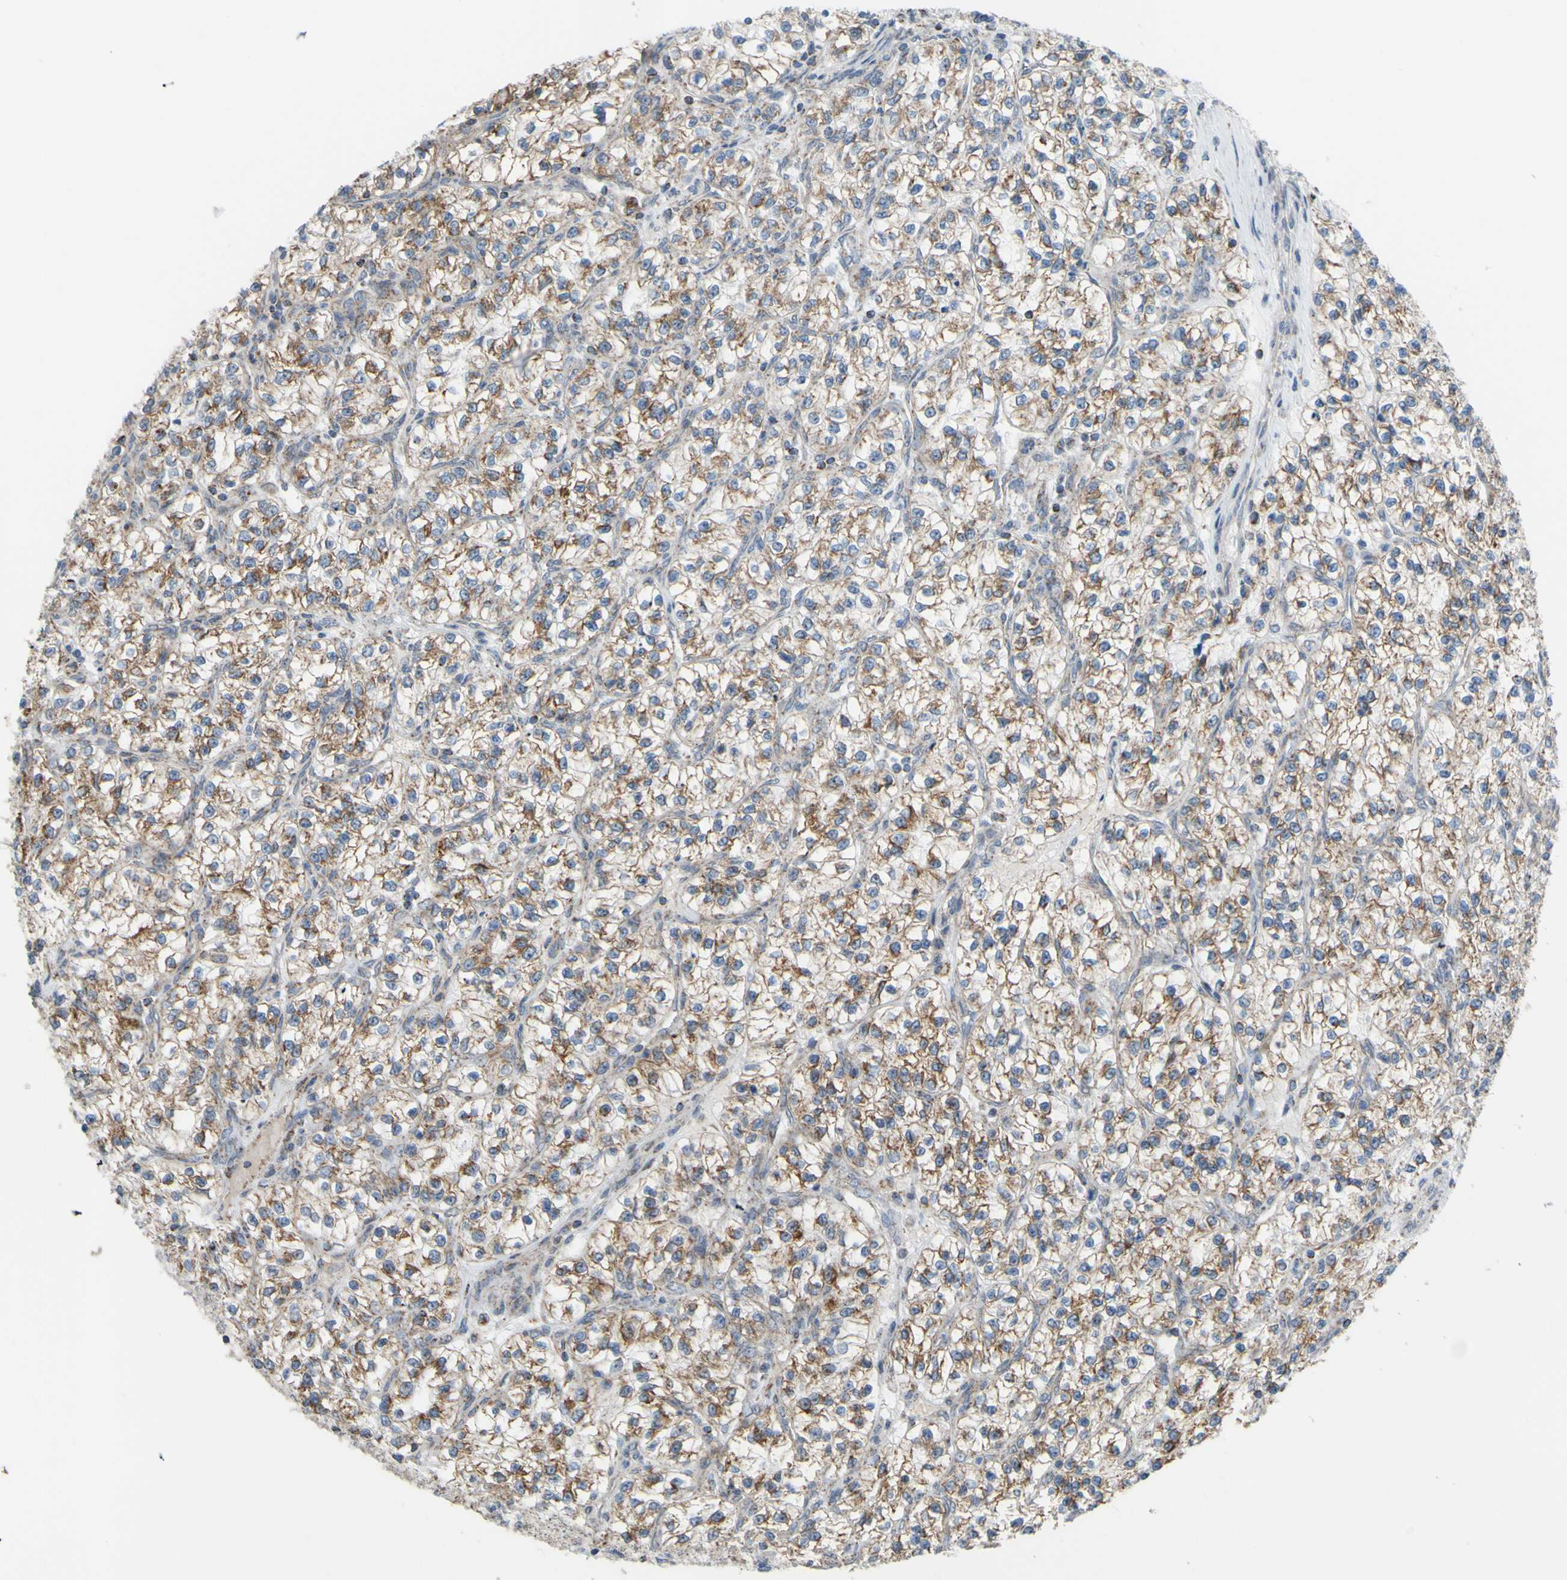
{"staining": {"intensity": "weak", "quantity": ">75%", "location": "cytoplasmic/membranous"}, "tissue": "renal cancer", "cell_type": "Tumor cells", "image_type": "cancer", "snomed": [{"axis": "morphology", "description": "Adenocarcinoma, NOS"}, {"axis": "topography", "description": "Kidney"}], "caption": "Renal cancer (adenocarcinoma) was stained to show a protein in brown. There is low levels of weak cytoplasmic/membranous expression in about >75% of tumor cells.", "gene": "GLT8D1", "patient": {"sex": "female", "age": 57}}